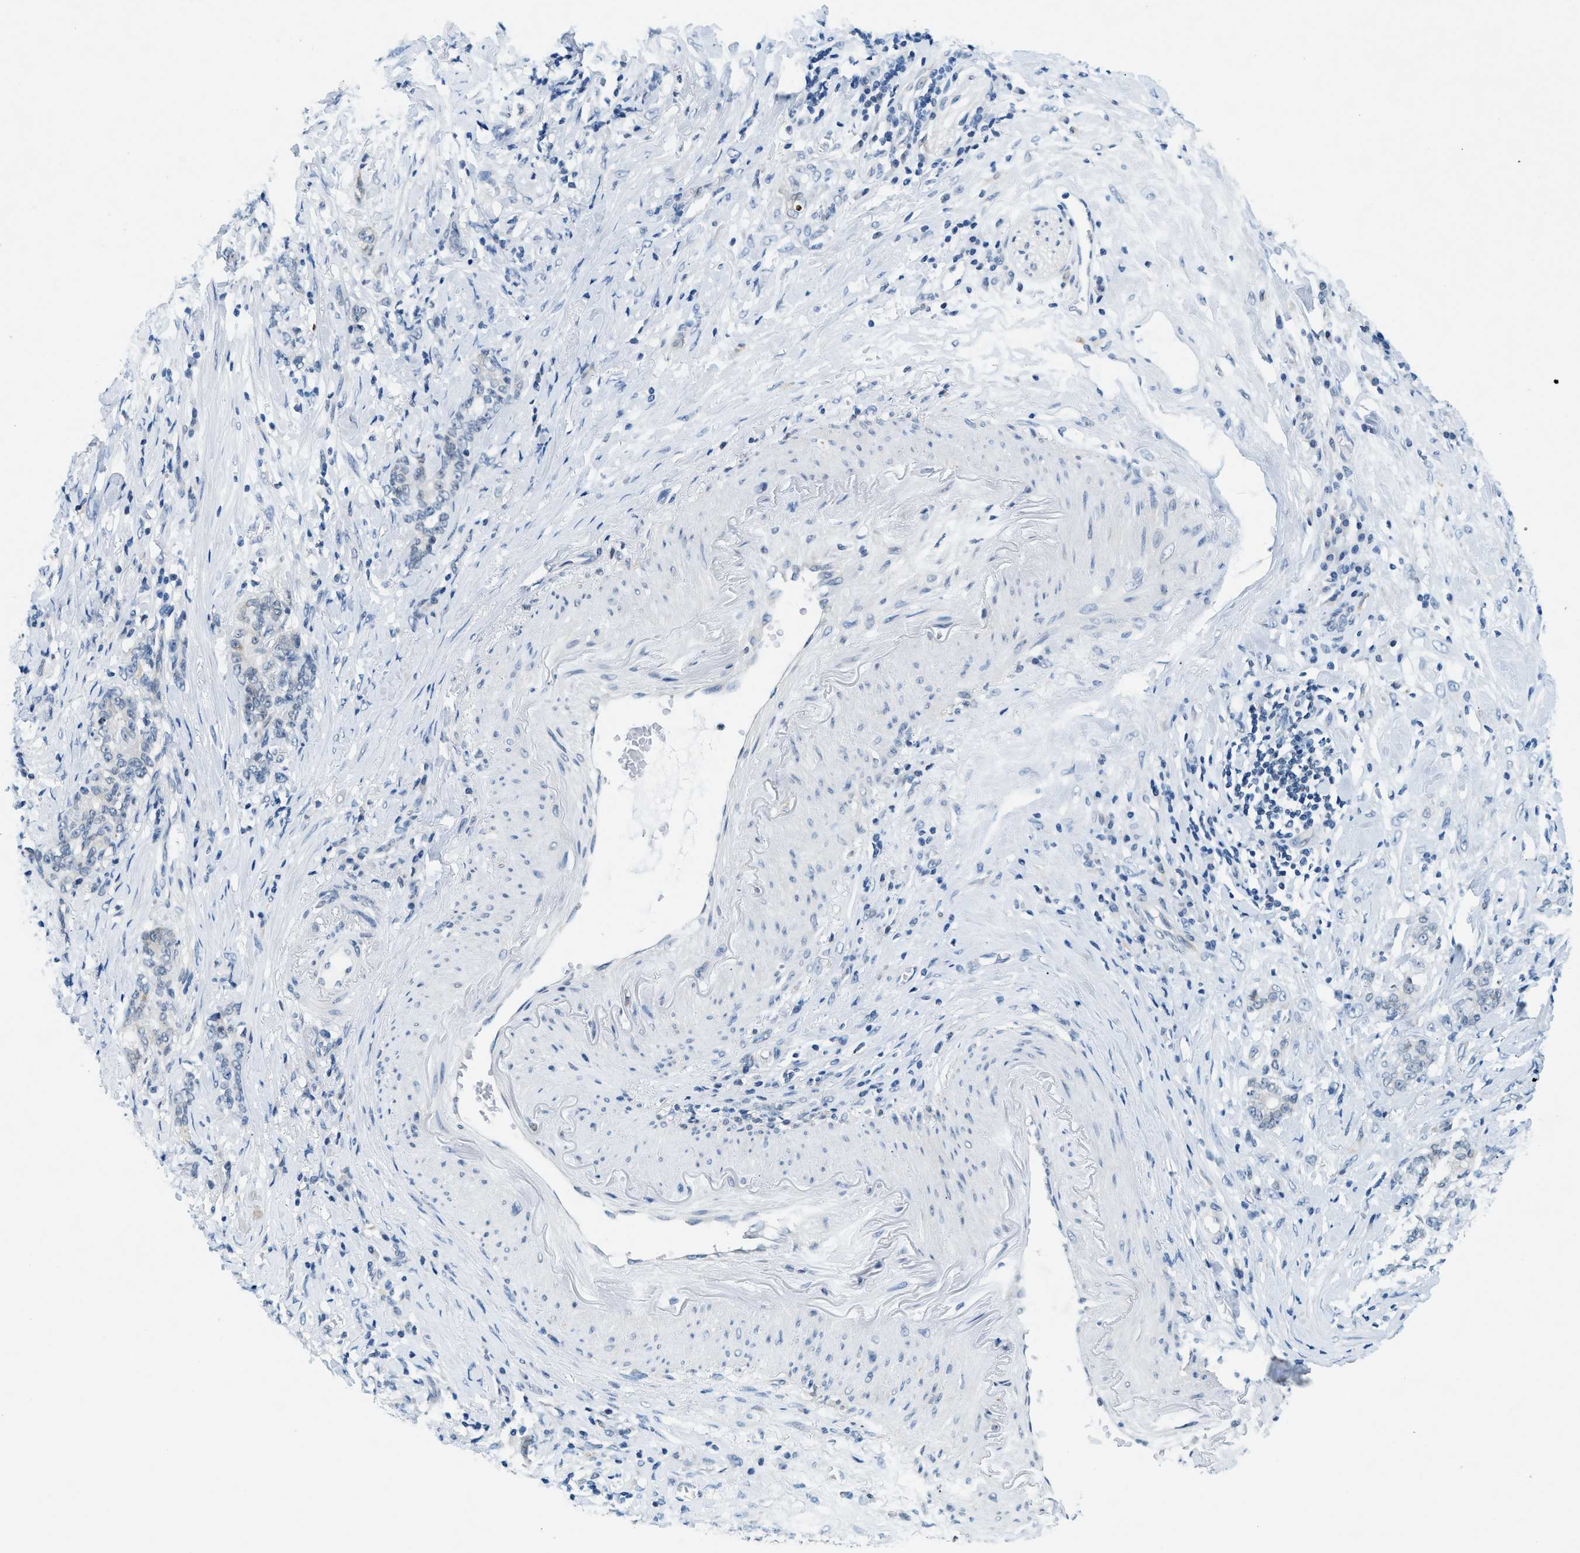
{"staining": {"intensity": "negative", "quantity": "none", "location": "none"}, "tissue": "stomach cancer", "cell_type": "Tumor cells", "image_type": "cancer", "snomed": [{"axis": "morphology", "description": "Adenocarcinoma, NOS"}, {"axis": "topography", "description": "Stomach, lower"}], "caption": "A micrograph of human stomach adenocarcinoma is negative for staining in tumor cells.", "gene": "UVRAG", "patient": {"sex": "male", "age": 88}}